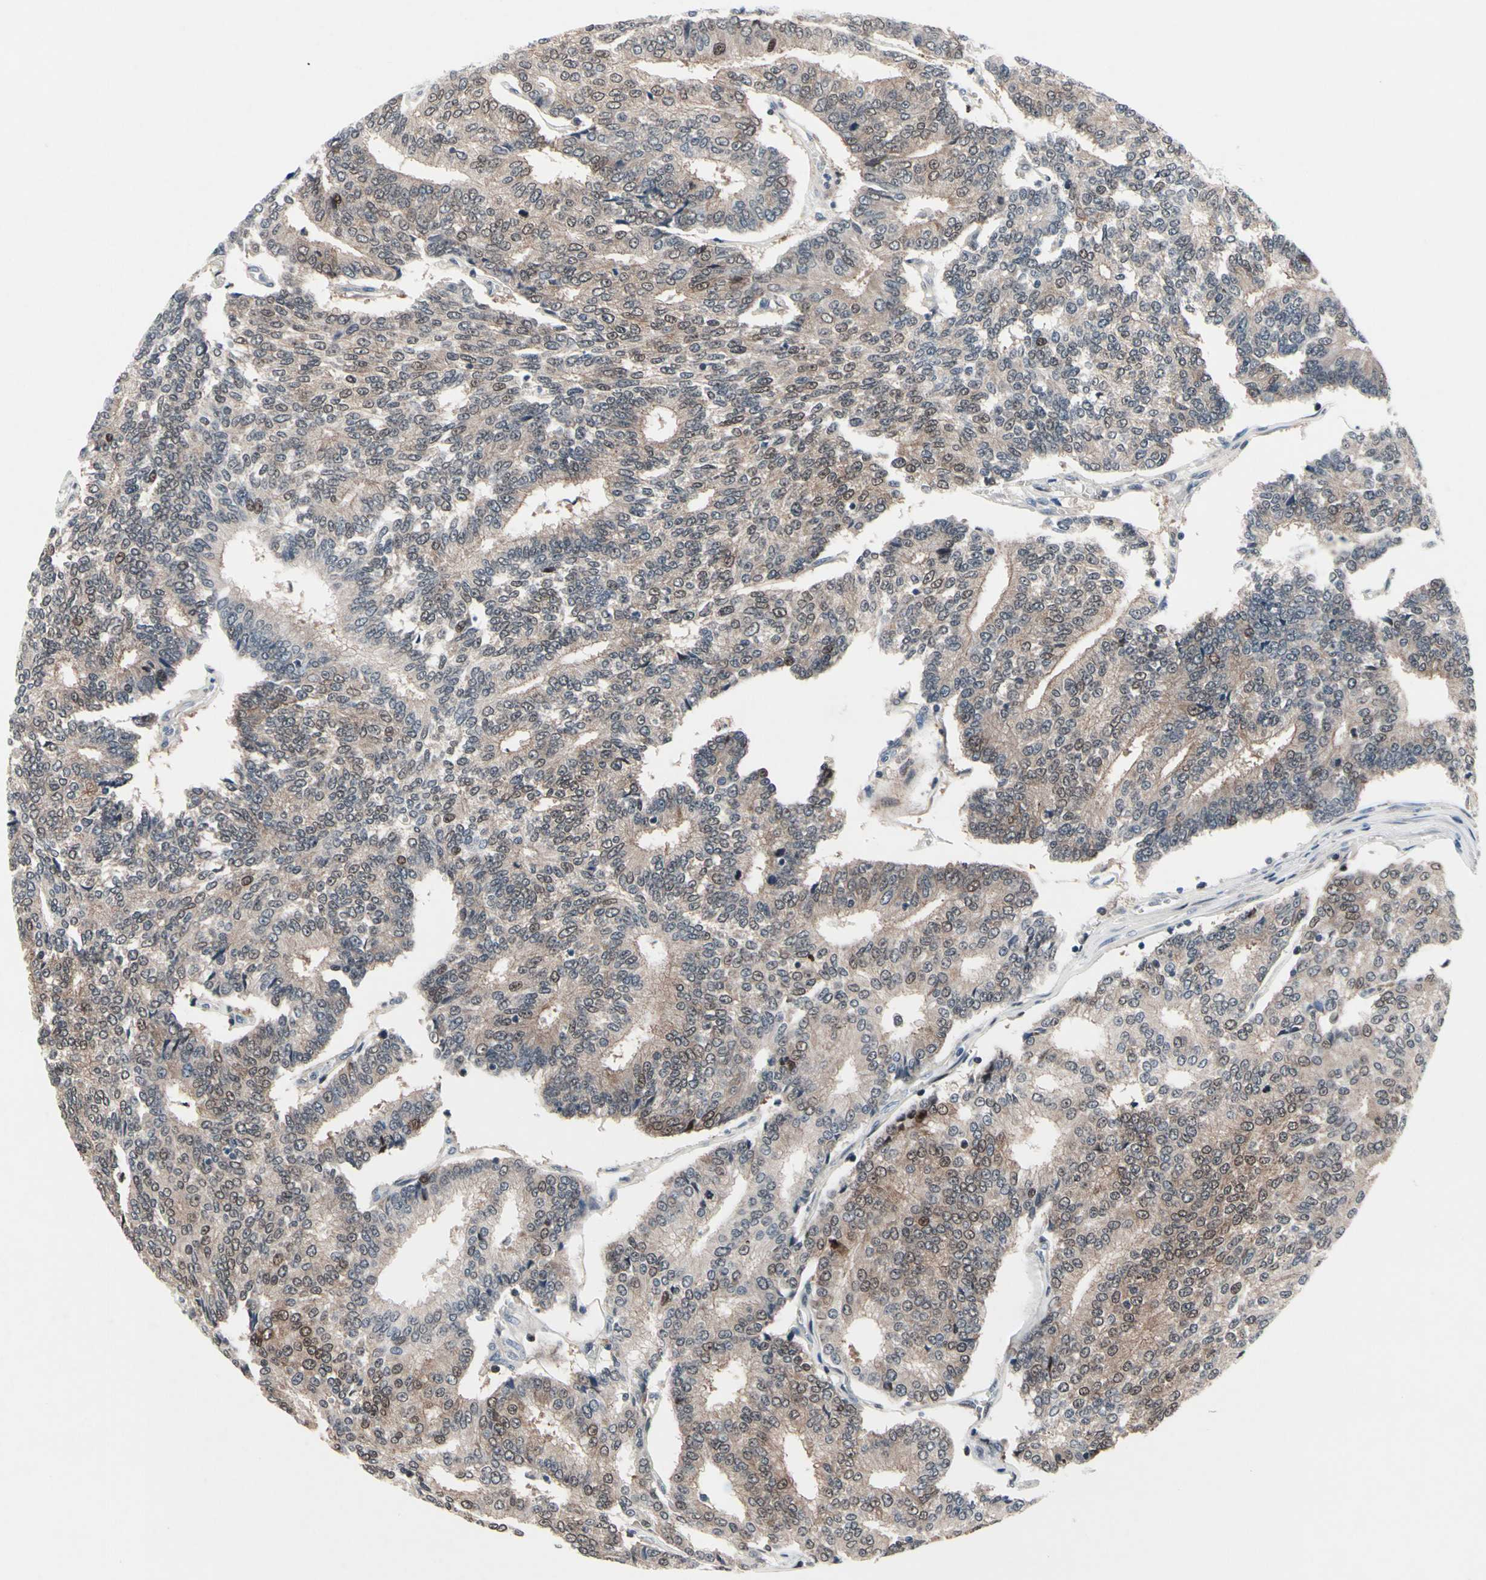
{"staining": {"intensity": "weak", "quantity": ">75%", "location": "cytoplasmic/membranous,nuclear"}, "tissue": "prostate cancer", "cell_type": "Tumor cells", "image_type": "cancer", "snomed": [{"axis": "morphology", "description": "Adenocarcinoma, High grade"}, {"axis": "topography", "description": "Prostate"}], "caption": "The image shows staining of prostate cancer, revealing weak cytoplasmic/membranous and nuclear protein expression (brown color) within tumor cells.", "gene": "TXN", "patient": {"sex": "male", "age": 55}}